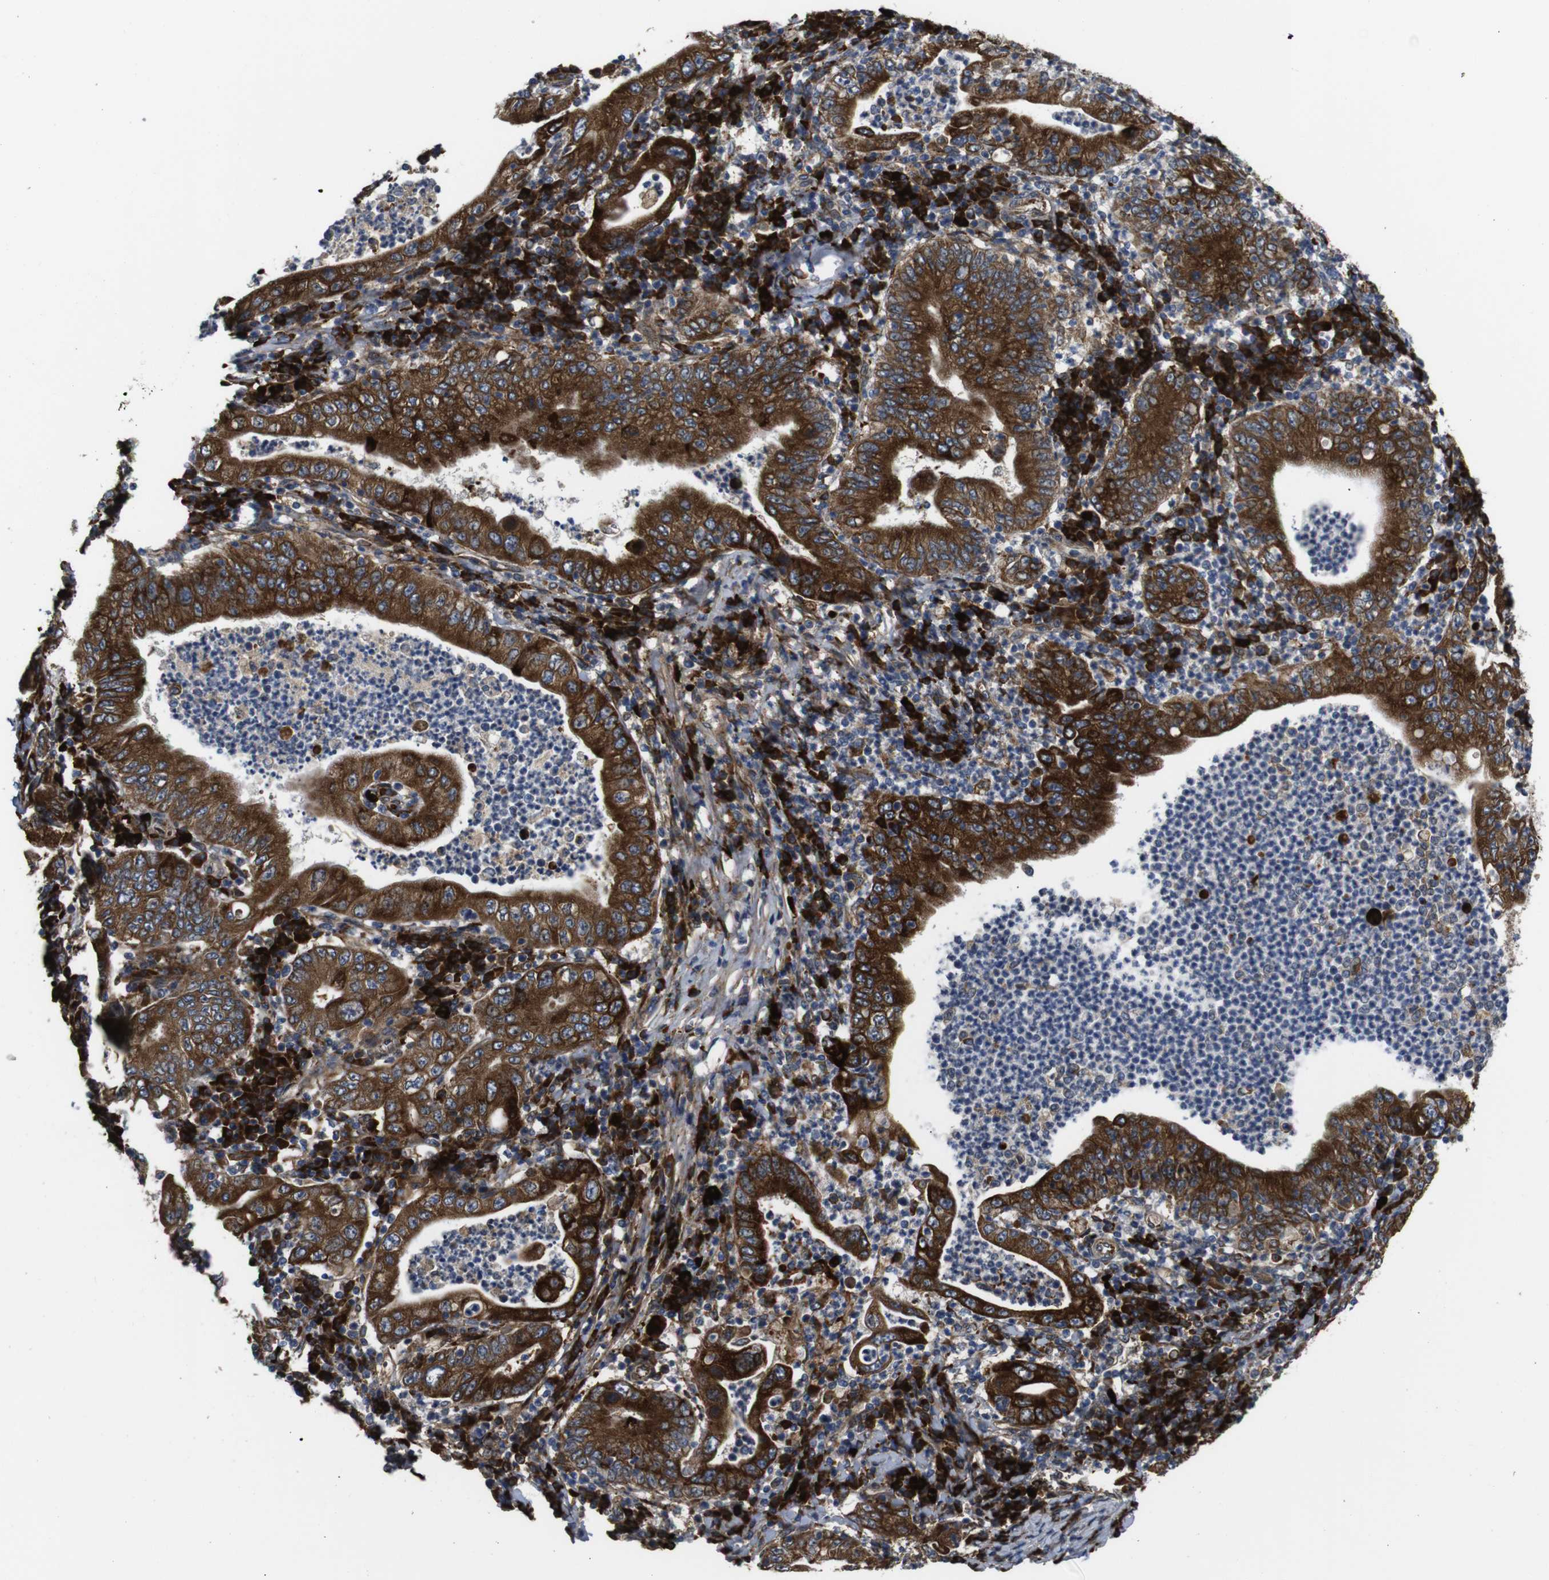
{"staining": {"intensity": "strong", "quantity": ">75%", "location": "cytoplasmic/membranous"}, "tissue": "stomach cancer", "cell_type": "Tumor cells", "image_type": "cancer", "snomed": [{"axis": "morphology", "description": "Normal tissue, NOS"}, {"axis": "morphology", "description": "Adenocarcinoma, NOS"}, {"axis": "topography", "description": "Esophagus"}, {"axis": "topography", "description": "Stomach, upper"}, {"axis": "topography", "description": "Peripheral nerve tissue"}], "caption": "Protein expression analysis of human adenocarcinoma (stomach) reveals strong cytoplasmic/membranous staining in about >75% of tumor cells.", "gene": "UBE2G2", "patient": {"sex": "male", "age": 62}}